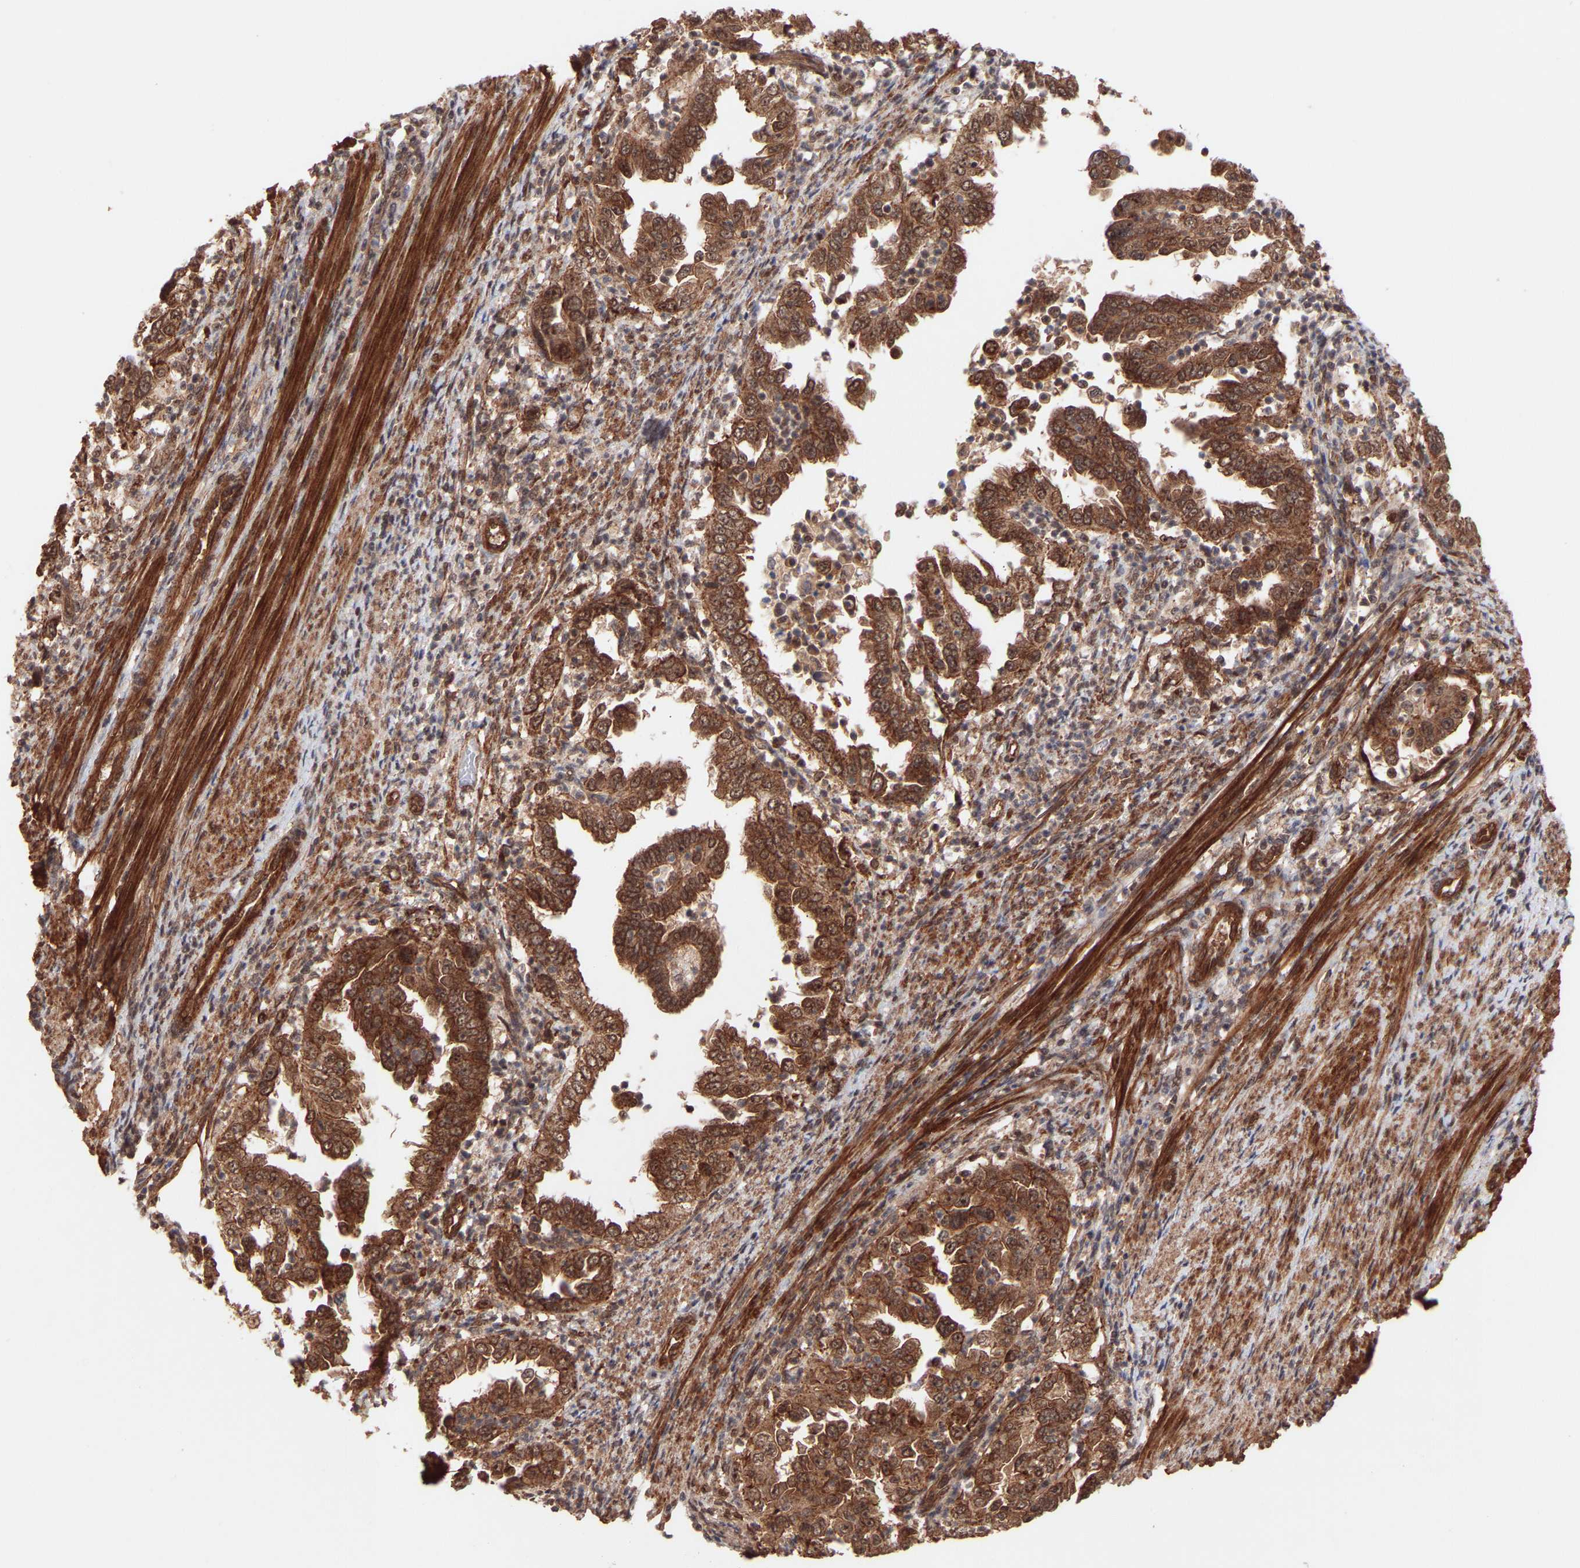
{"staining": {"intensity": "strong", "quantity": ">75%", "location": "cytoplasmic/membranous,nuclear"}, "tissue": "endometrial cancer", "cell_type": "Tumor cells", "image_type": "cancer", "snomed": [{"axis": "morphology", "description": "Adenocarcinoma, NOS"}, {"axis": "topography", "description": "Endometrium"}], "caption": "A histopathology image of human endometrial cancer stained for a protein shows strong cytoplasmic/membranous and nuclear brown staining in tumor cells.", "gene": "PDLIM5", "patient": {"sex": "female", "age": 85}}